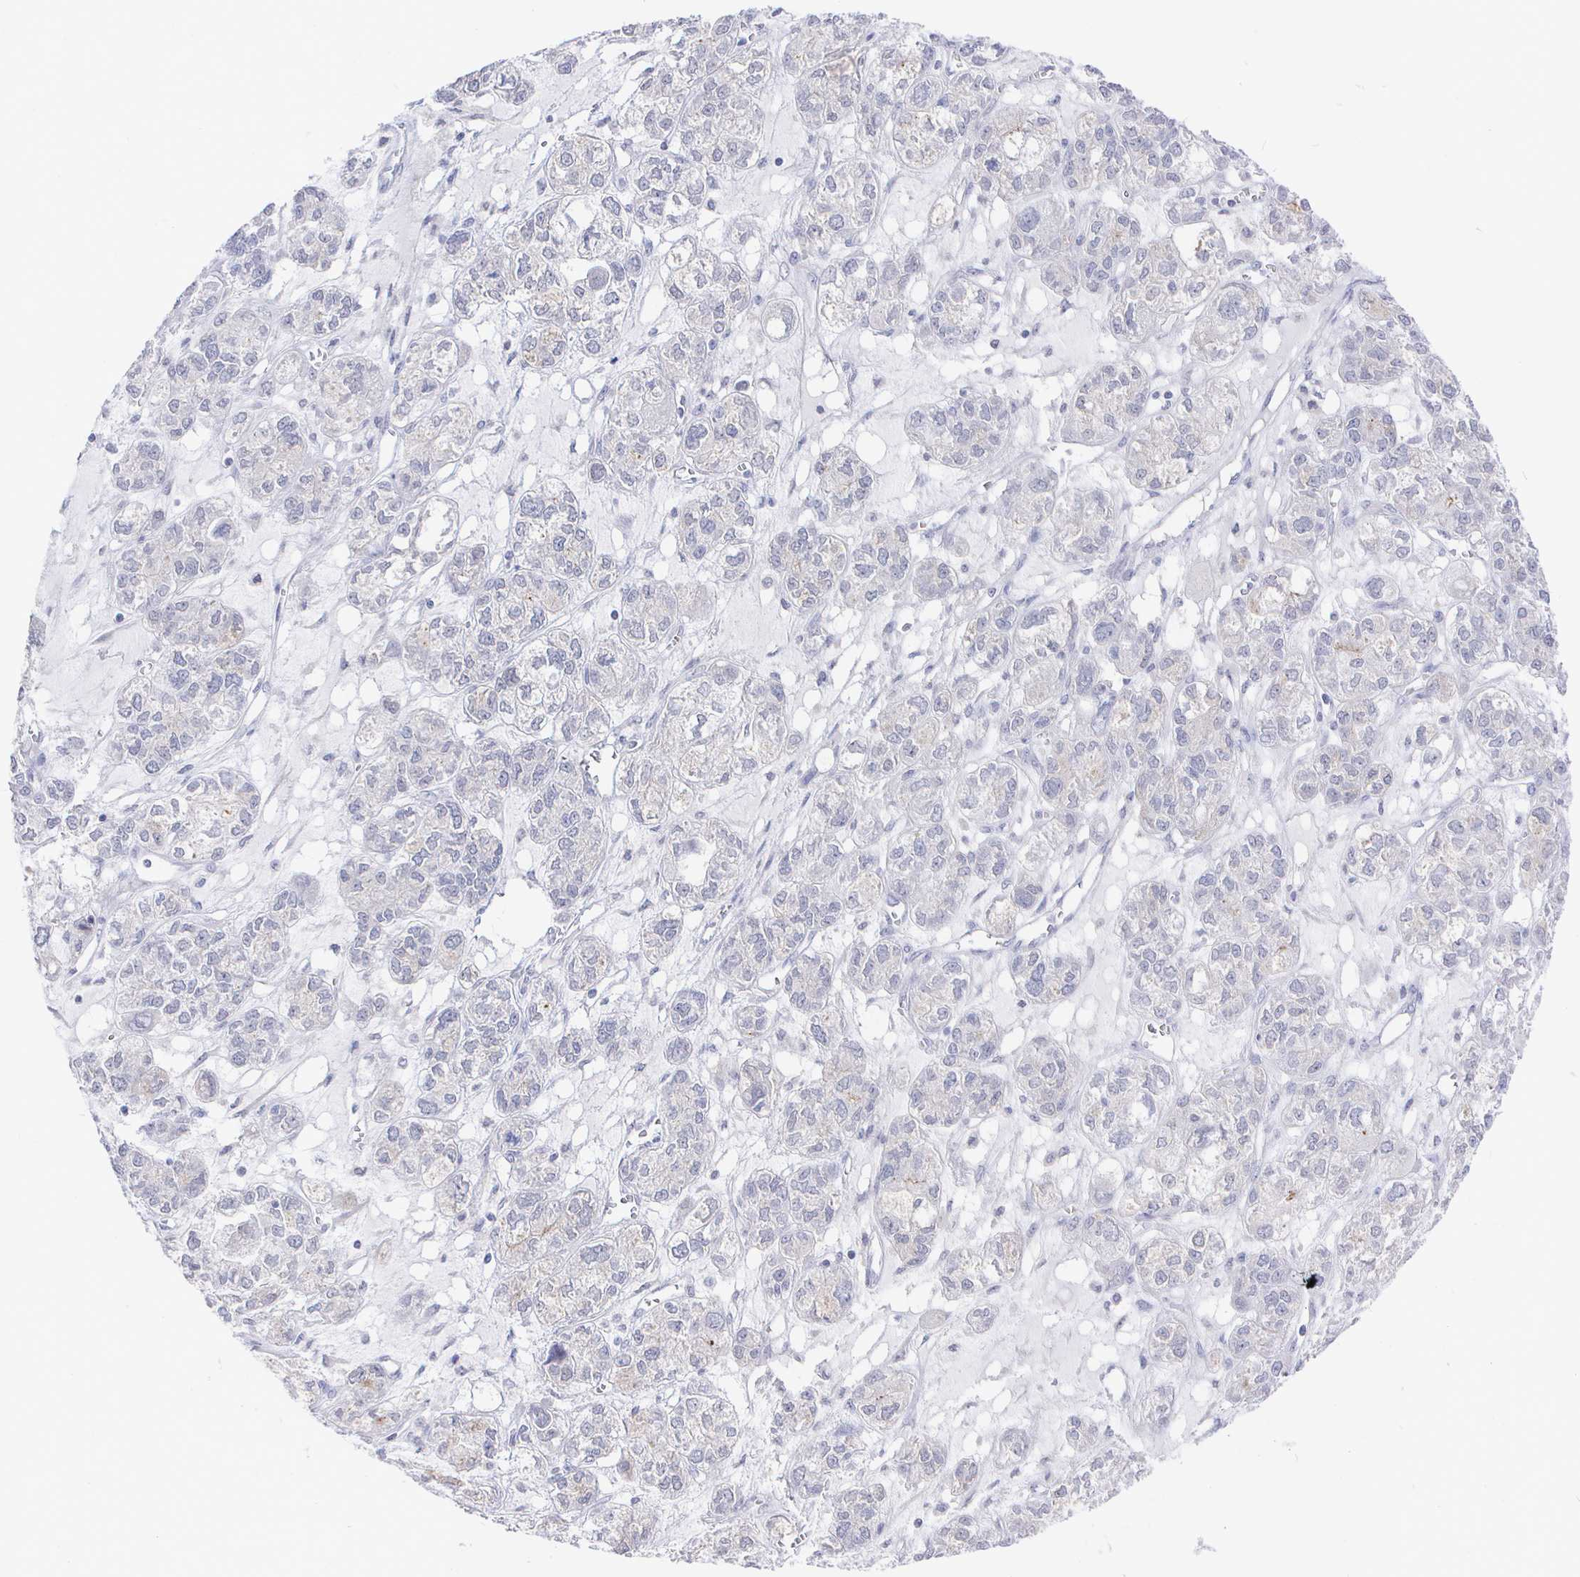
{"staining": {"intensity": "negative", "quantity": "none", "location": "none"}, "tissue": "ovarian cancer", "cell_type": "Tumor cells", "image_type": "cancer", "snomed": [{"axis": "morphology", "description": "Carcinoma, endometroid"}, {"axis": "topography", "description": "Ovary"}], "caption": "IHC micrograph of human ovarian endometroid carcinoma stained for a protein (brown), which demonstrates no expression in tumor cells.", "gene": "LRRC23", "patient": {"sex": "female", "age": 64}}